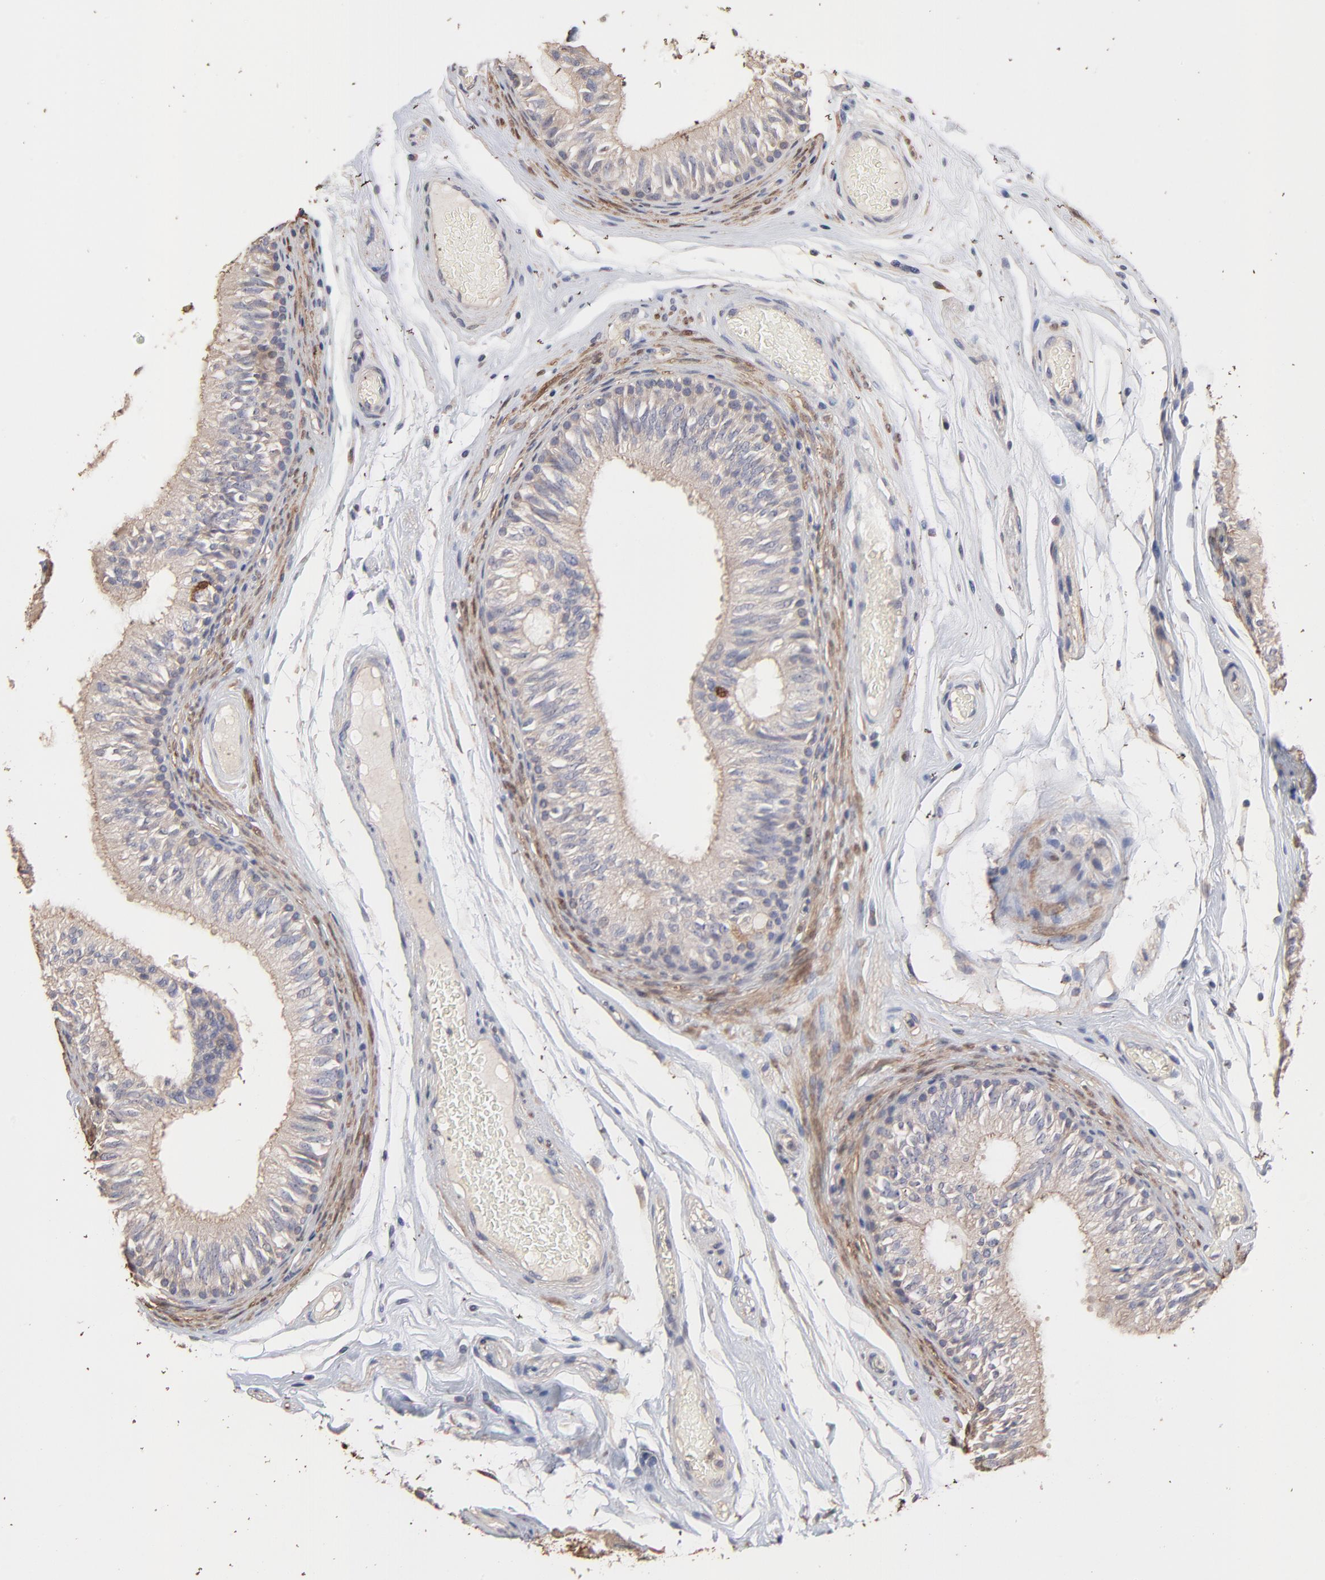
{"staining": {"intensity": "moderate", "quantity": ">75%", "location": "cytoplasmic/membranous"}, "tissue": "epididymis", "cell_type": "Glandular cells", "image_type": "normal", "snomed": [{"axis": "morphology", "description": "Normal tissue, NOS"}, {"axis": "topography", "description": "Testis"}, {"axis": "topography", "description": "Epididymis"}], "caption": "Brown immunohistochemical staining in benign epididymis displays moderate cytoplasmic/membranous staining in approximately >75% of glandular cells.", "gene": "TANGO2", "patient": {"sex": "male", "age": 36}}